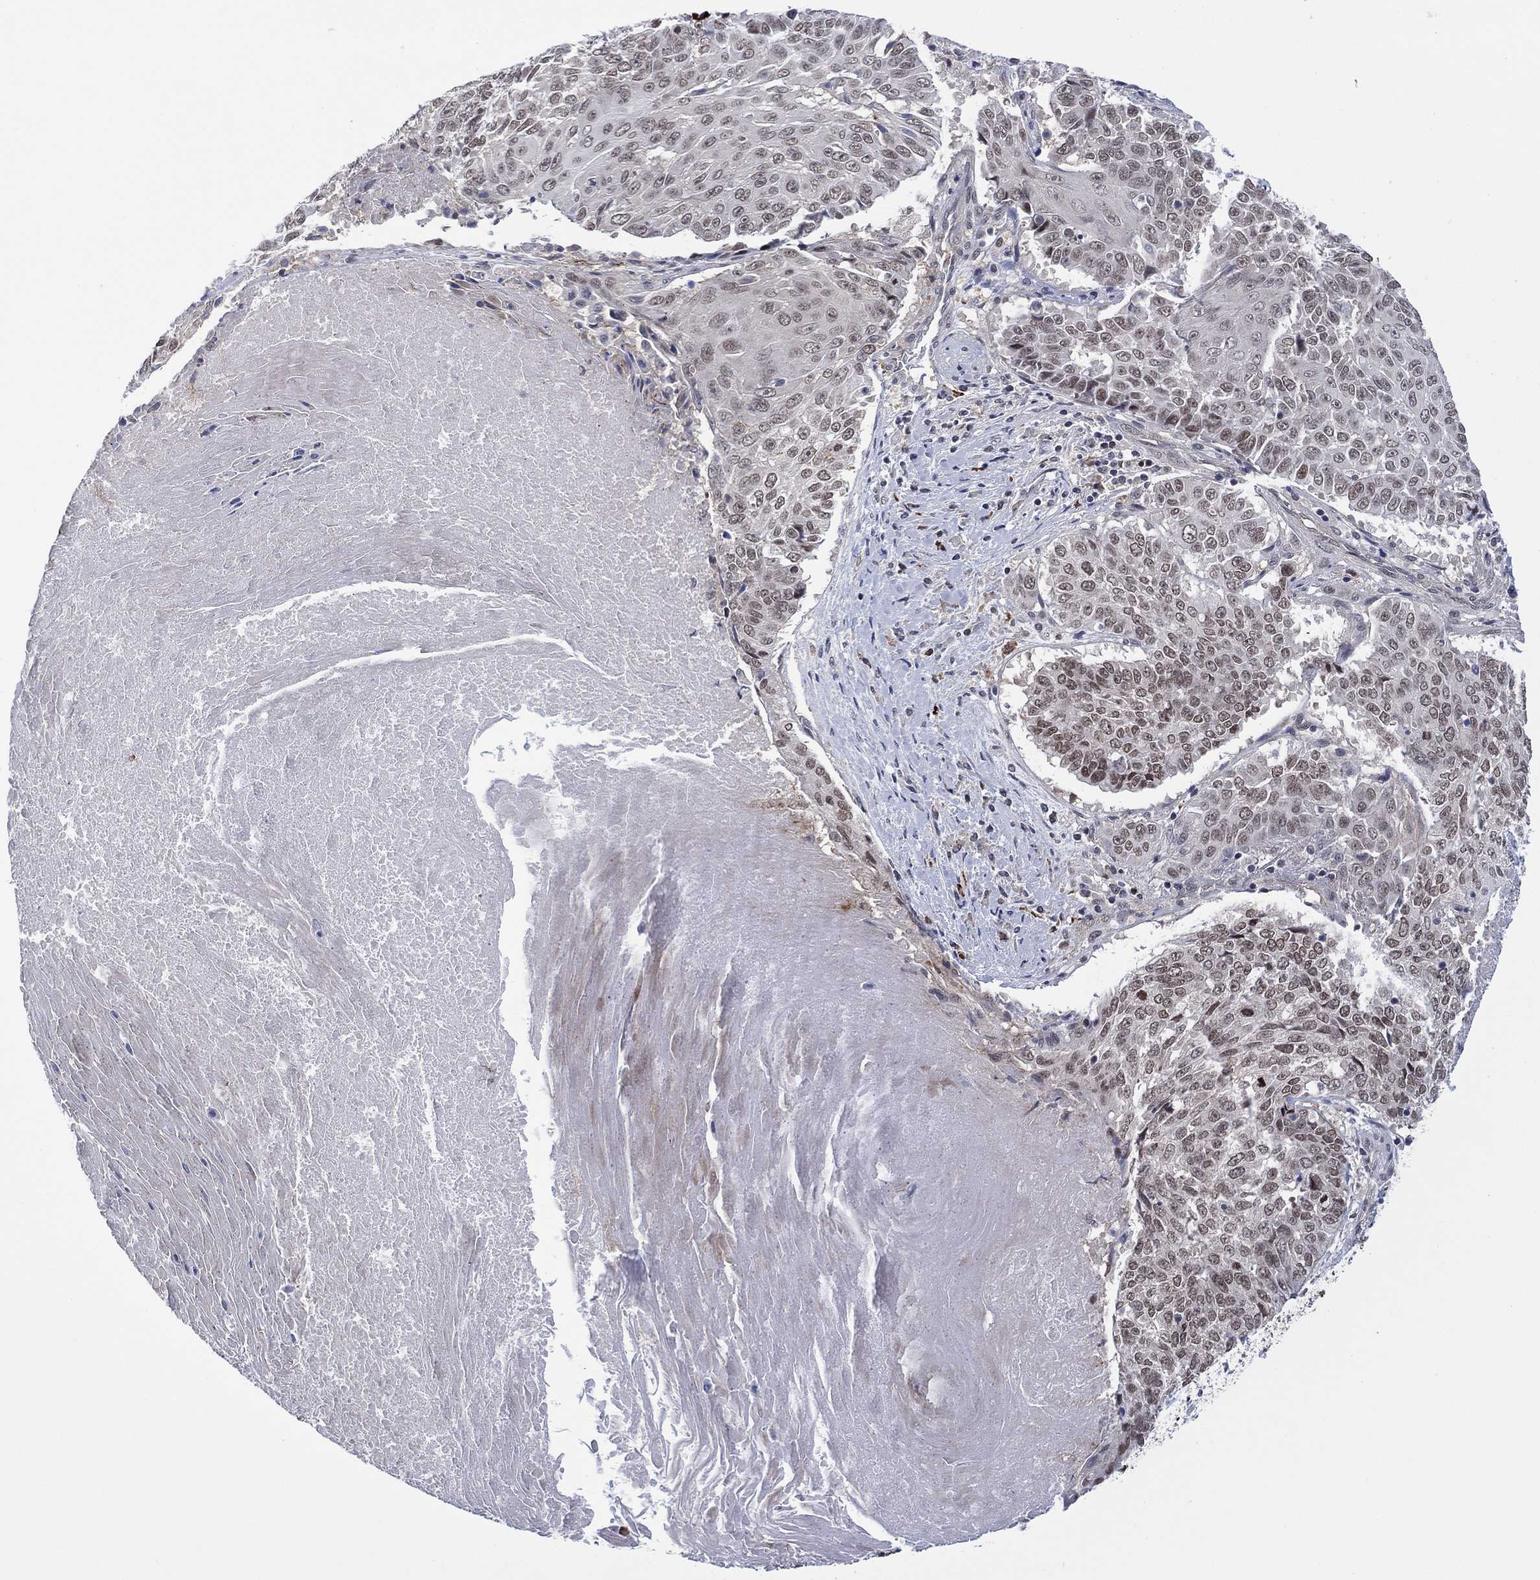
{"staining": {"intensity": "weak", "quantity": "25%-75%", "location": "cytoplasmic/membranous,nuclear"}, "tissue": "lung cancer", "cell_type": "Tumor cells", "image_type": "cancer", "snomed": [{"axis": "morphology", "description": "Squamous cell carcinoma, NOS"}, {"axis": "topography", "description": "Lung"}], "caption": "Weak cytoplasmic/membranous and nuclear protein positivity is present in approximately 25%-75% of tumor cells in lung cancer (squamous cell carcinoma). The staining is performed using DAB brown chromogen to label protein expression. The nuclei are counter-stained blue using hematoxylin.", "gene": "DPP4", "patient": {"sex": "male", "age": 64}}